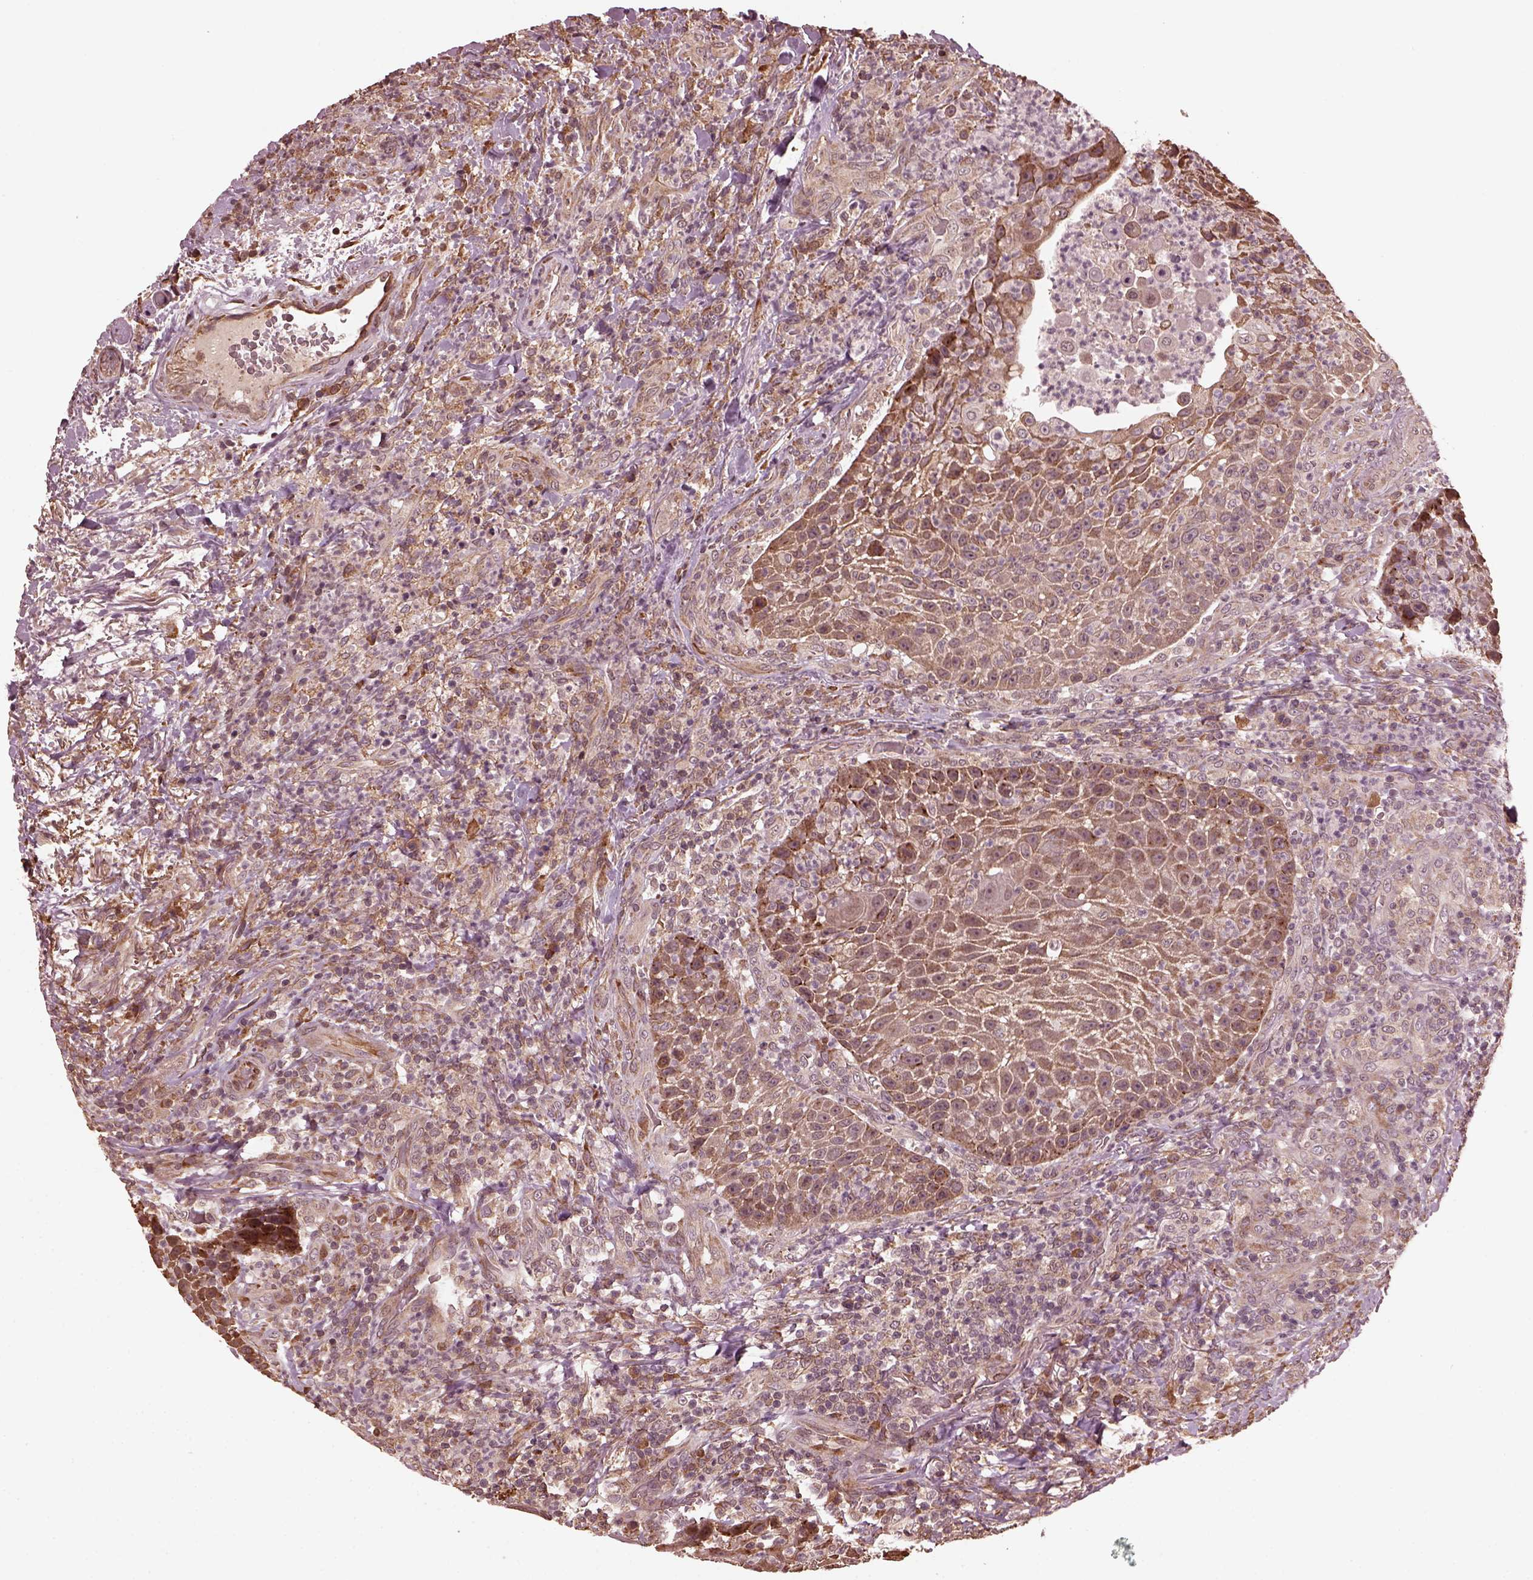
{"staining": {"intensity": "moderate", "quantity": ">75%", "location": "cytoplasmic/membranous"}, "tissue": "head and neck cancer", "cell_type": "Tumor cells", "image_type": "cancer", "snomed": [{"axis": "morphology", "description": "Squamous cell carcinoma, NOS"}, {"axis": "topography", "description": "Head-Neck"}], "caption": "High-power microscopy captured an immunohistochemistry (IHC) histopathology image of head and neck cancer (squamous cell carcinoma), revealing moderate cytoplasmic/membranous expression in about >75% of tumor cells.", "gene": "ZNF292", "patient": {"sex": "male", "age": 69}}